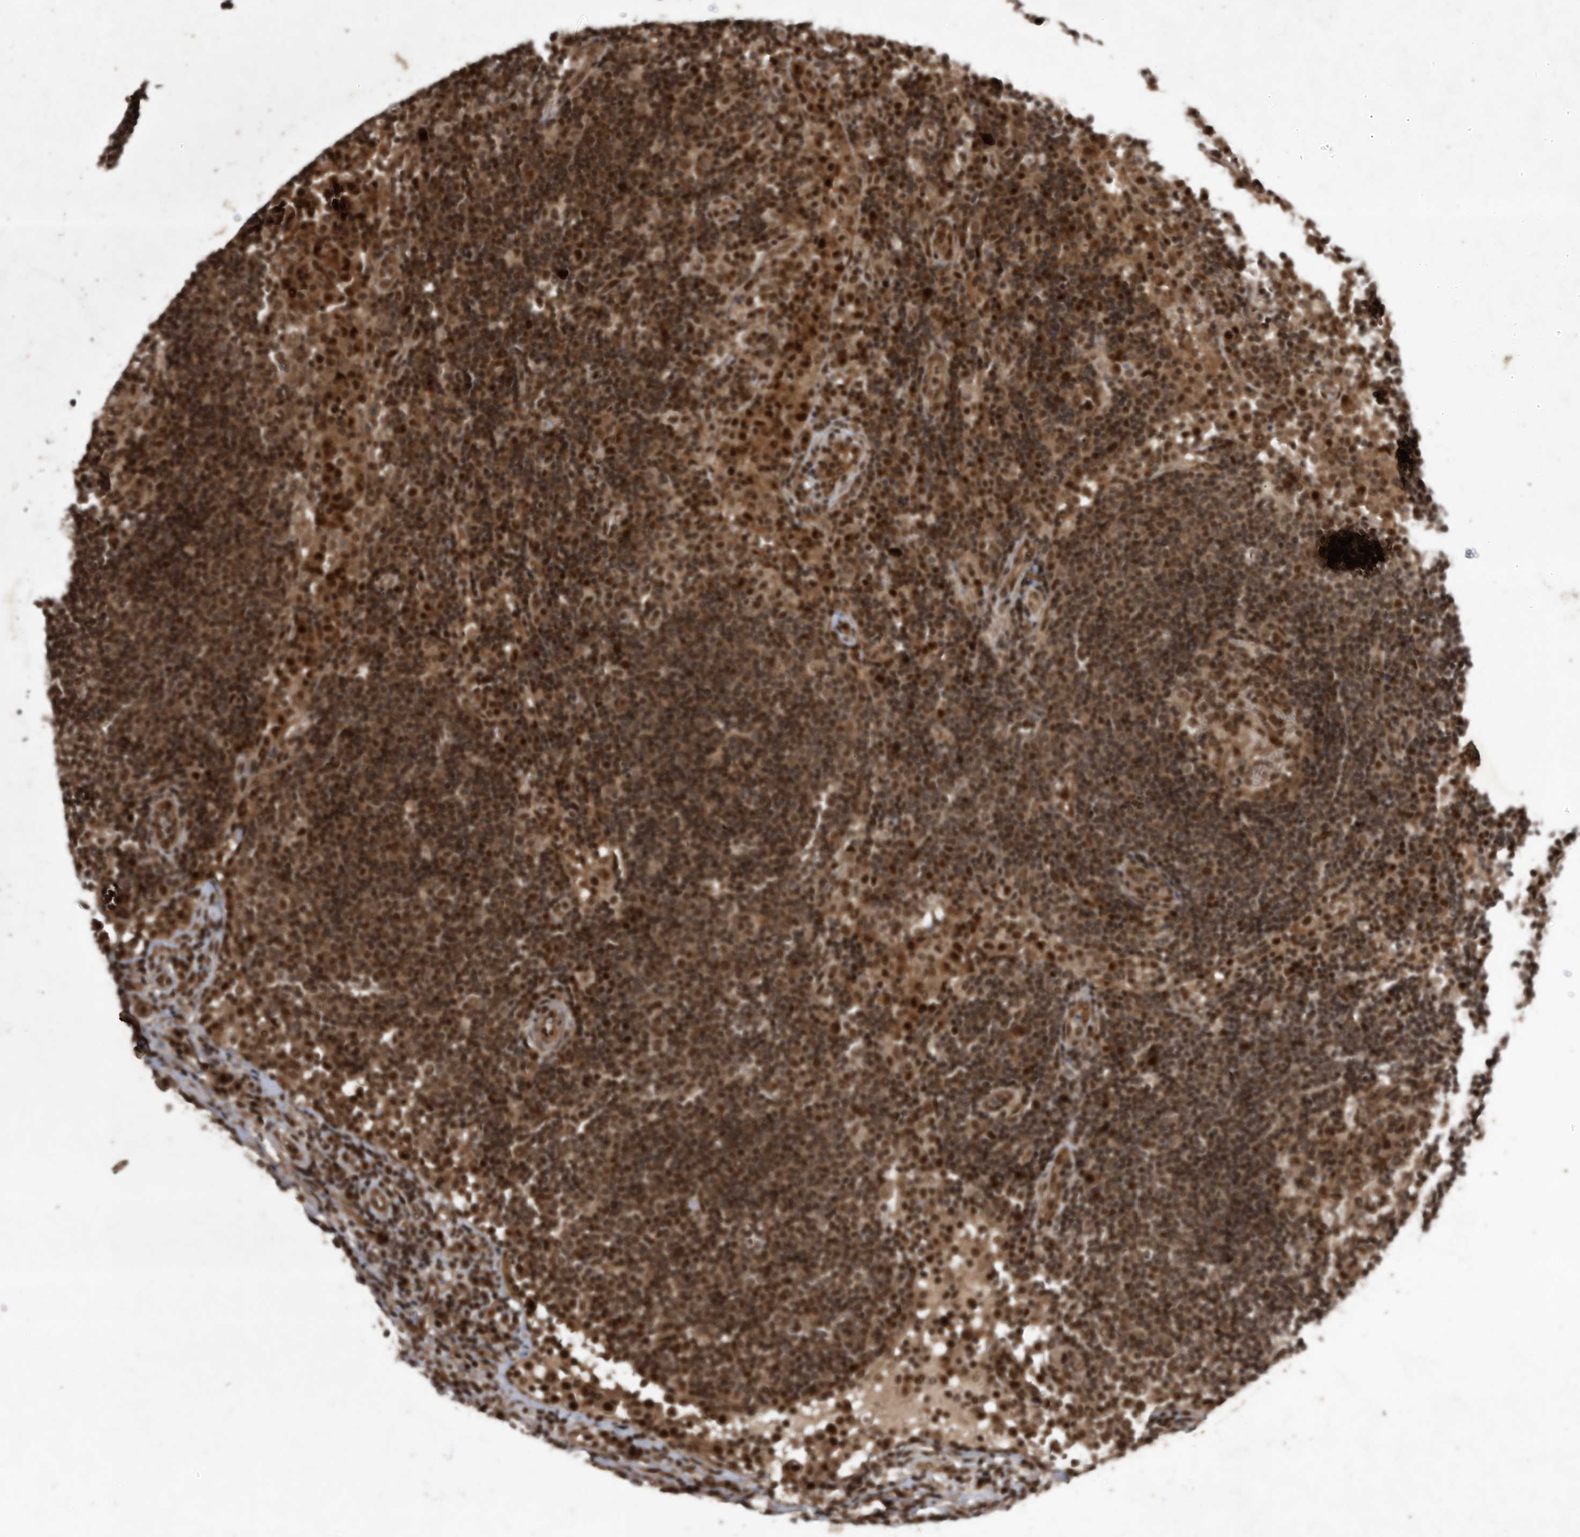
{"staining": {"intensity": "moderate", "quantity": ">75%", "location": "cytoplasmic/membranous,nuclear"}, "tissue": "lymph node", "cell_type": "Germinal center cells", "image_type": "normal", "snomed": [{"axis": "morphology", "description": "Normal tissue, NOS"}, {"axis": "topography", "description": "Lymph node"}], "caption": "High-power microscopy captured an IHC image of benign lymph node, revealing moderate cytoplasmic/membranous,nuclear expression in about >75% of germinal center cells. The staining was performed using DAB (3,3'-diaminobenzidine) to visualize the protein expression in brown, while the nuclei were stained in blue with hematoxylin (Magnification: 20x).", "gene": "RAD23B", "patient": {"sex": "female", "age": 53}}